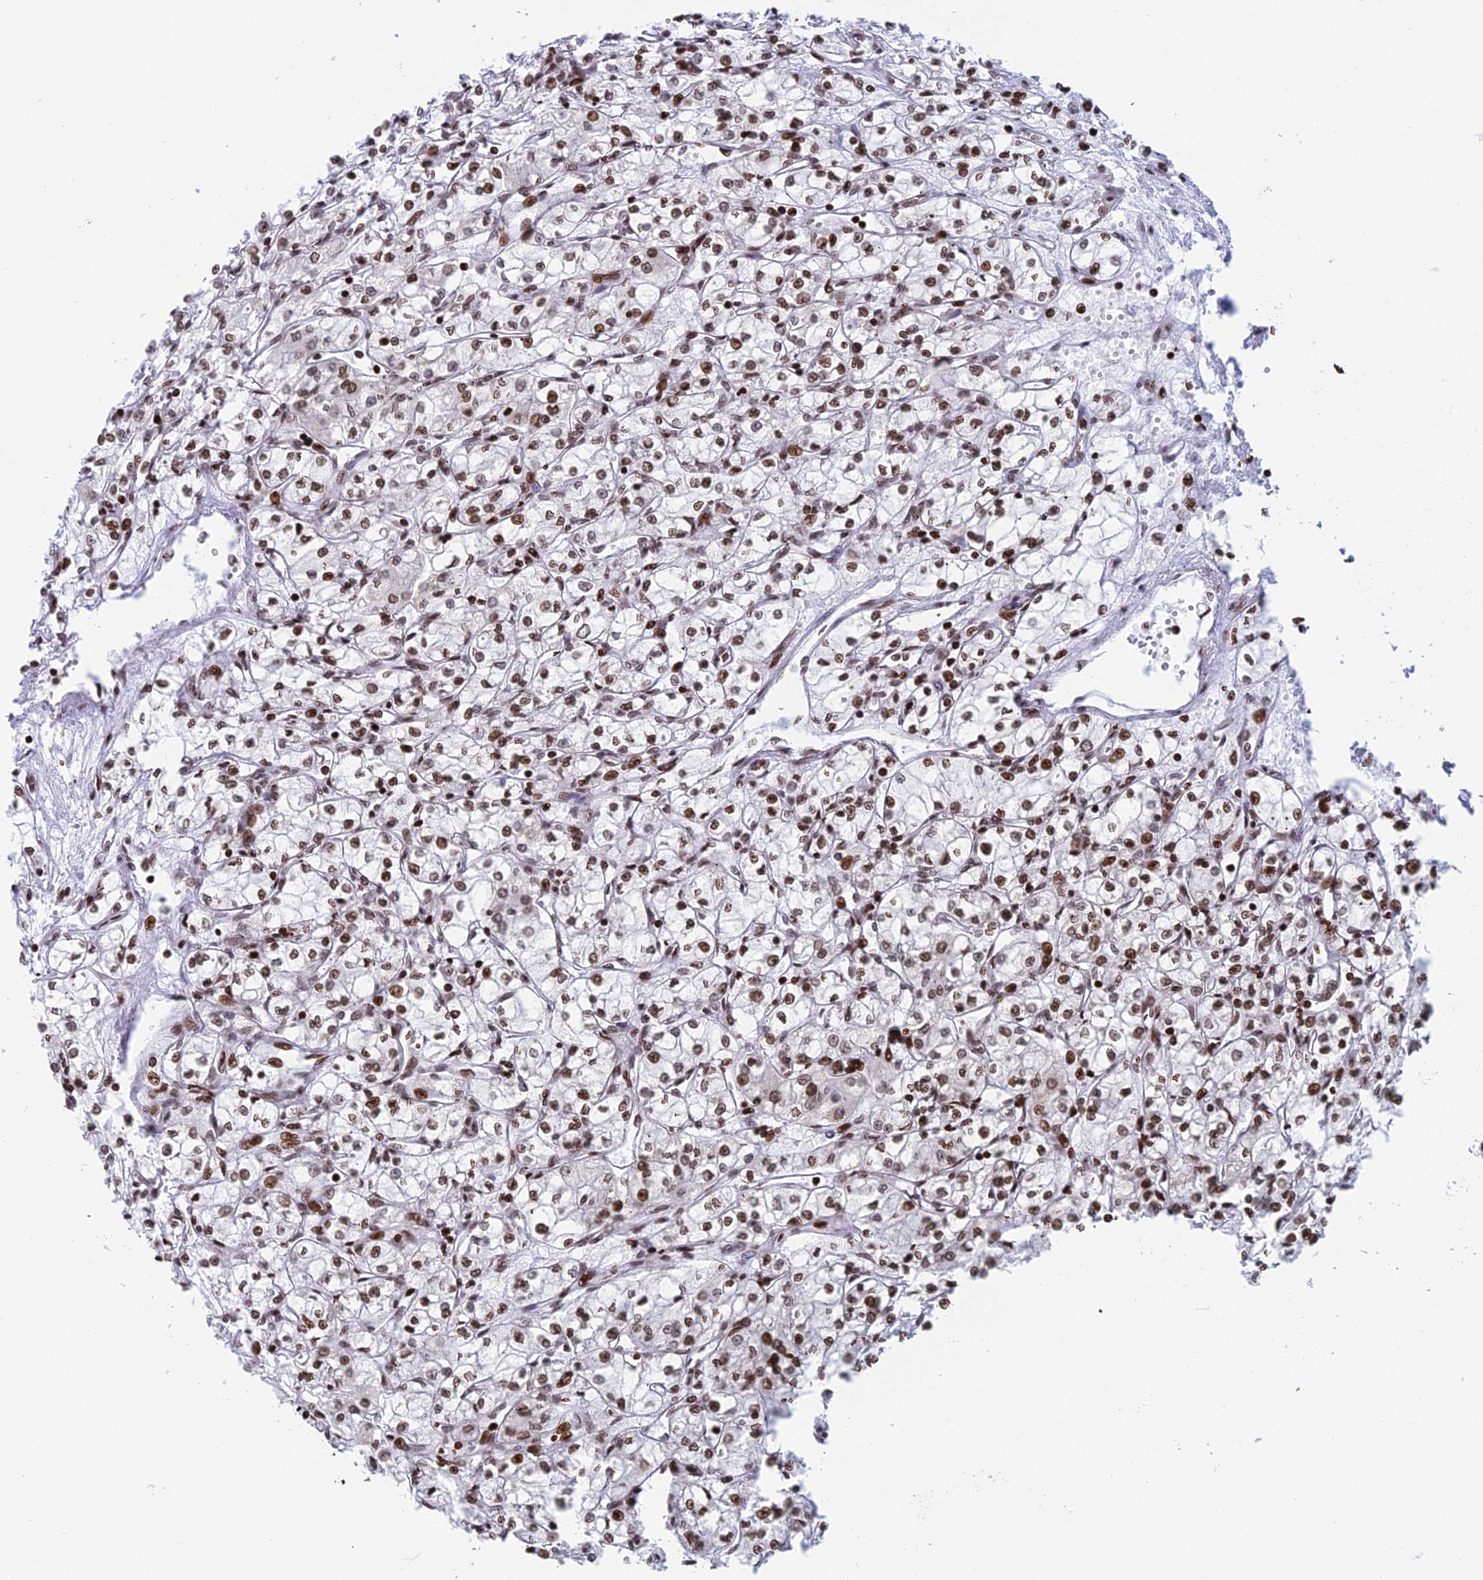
{"staining": {"intensity": "moderate", "quantity": ">75%", "location": "nuclear"}, "tissue": "renal cancer", "cell_type": "Tumor cells", "image_type": "cancer", "snomed": [{"axis": "morphology", "description": "Adenocarcinoma, NOS"}, {"axis": "topography", "description": "Kidney"}], "caption": "Human renal adenocarcinoma stained for a protein (brown) reveals moderate nuclear positive positivity in about >75% of tumor cells.", "gene": "RPAP1", "patient": {"sex": "male", "age": 59}}